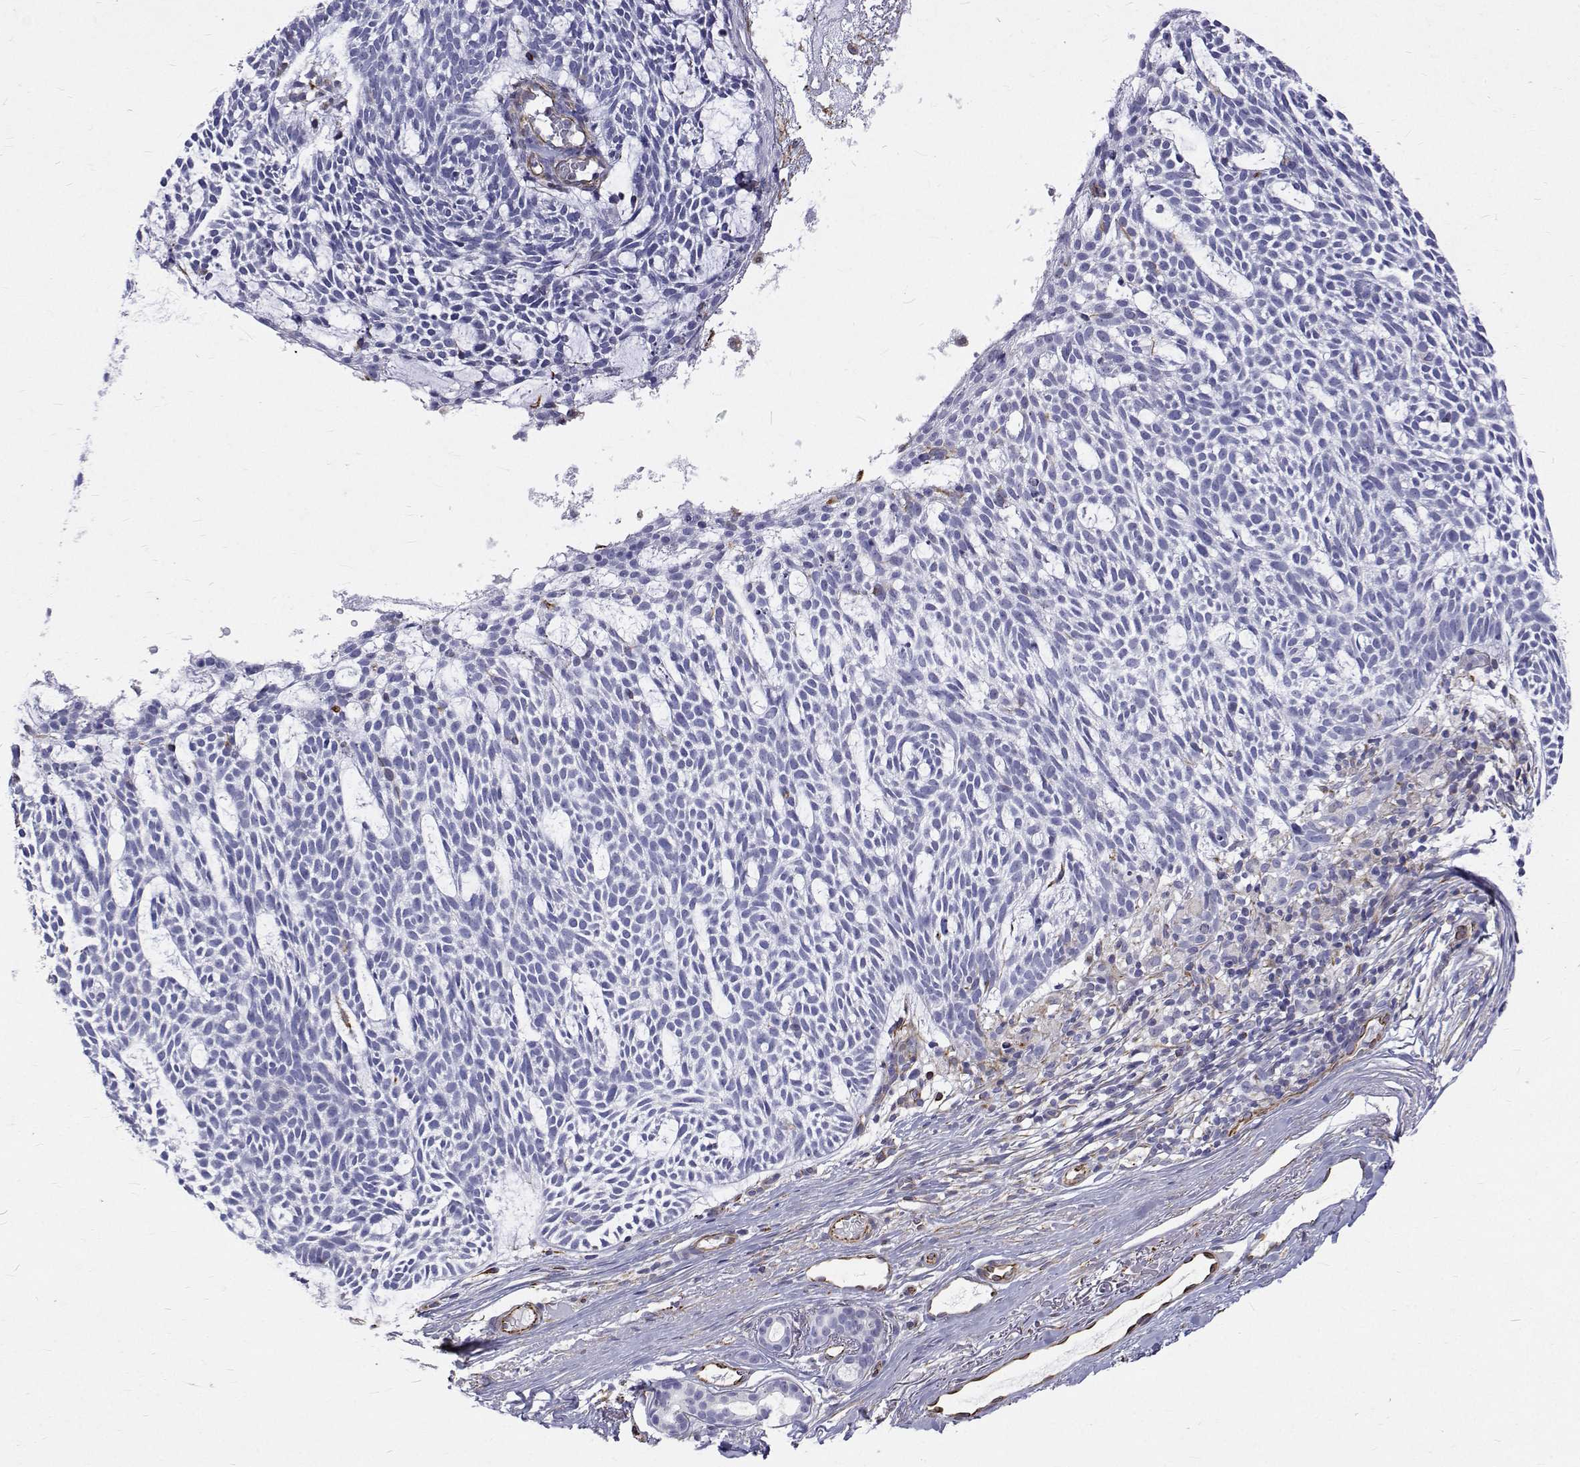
{"staining": {"intensity": "negative", "quantity": "none", "location": "none"}, "tissue": "skin cancer", "cell_type": "Tumor cells", "image_type": "cancer", "snomed": [{"axis": "morphology", "description": "Basal cell carcinoma"}, {"axis": "topography", "description": "Skin"}], "caption": "DAB (3,3'-diaminobenzidine) immunohistochemical staining of basal cell carcinoma (skin) displays no significant expression in tumor cells.", "gene": "OPRPN", "patient": {"sex": "male", "age": 83}}